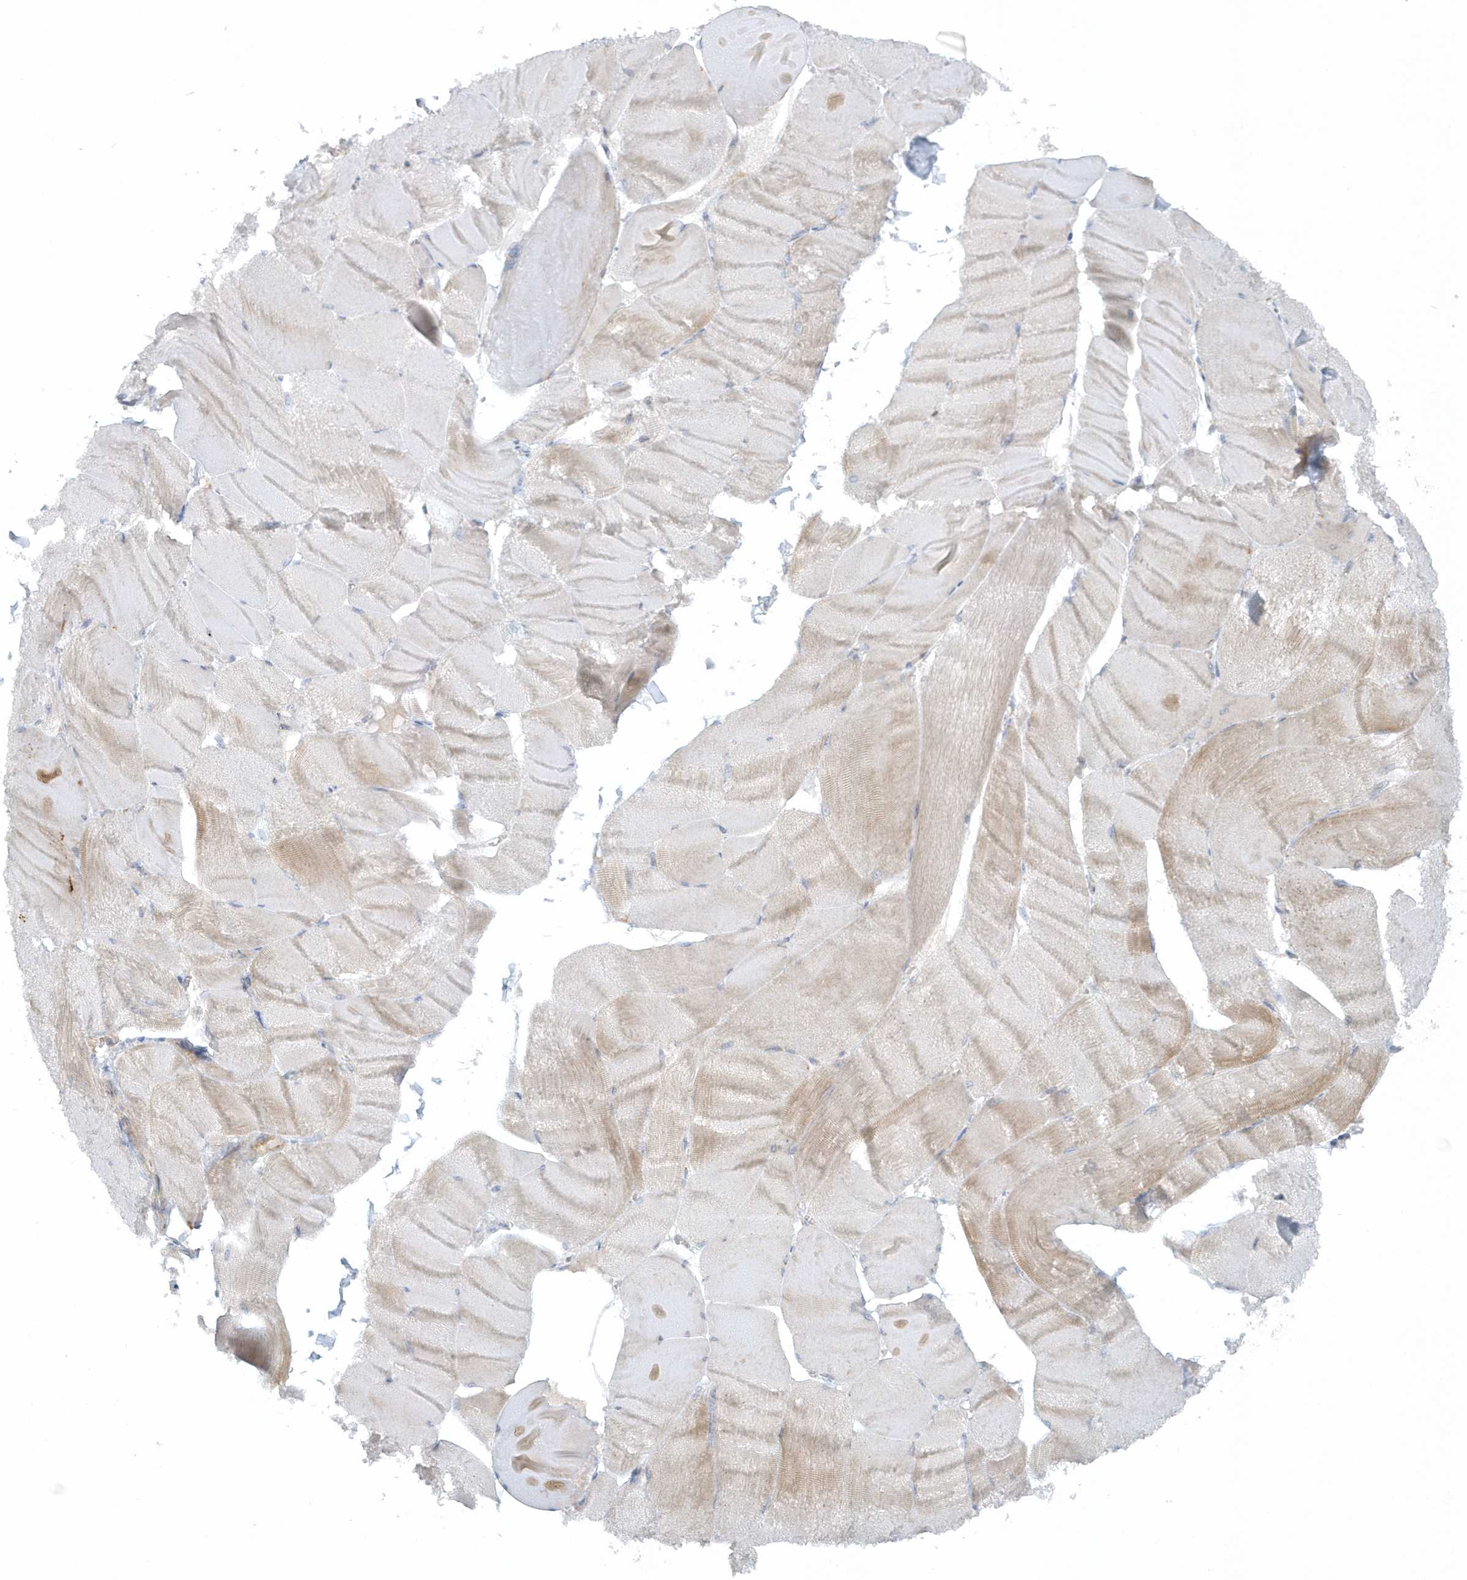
{"staining": {"intensity": "moderate", "quantity": "<25%", "location": "cytoplasmic/membranous"}, "tissue": "skeletal muscle", "cell_type": "Myocytes", "image_type": "normal", "snomed": [{"axis": "morphology", "description": "Normal tissue, NOS"}, {"axis": "morphology", "description": "Basal cell carcinoma"}, {"axis": "topography", "description": "Skeletal muscle"}], "caption": "The immunohistochemical stain shows moderate cytoplasmic/membranous expression in myocytes of benign skeletal muscle.", "gene": "CNOT10", "patient": {"sex": "female", "age": 64}}